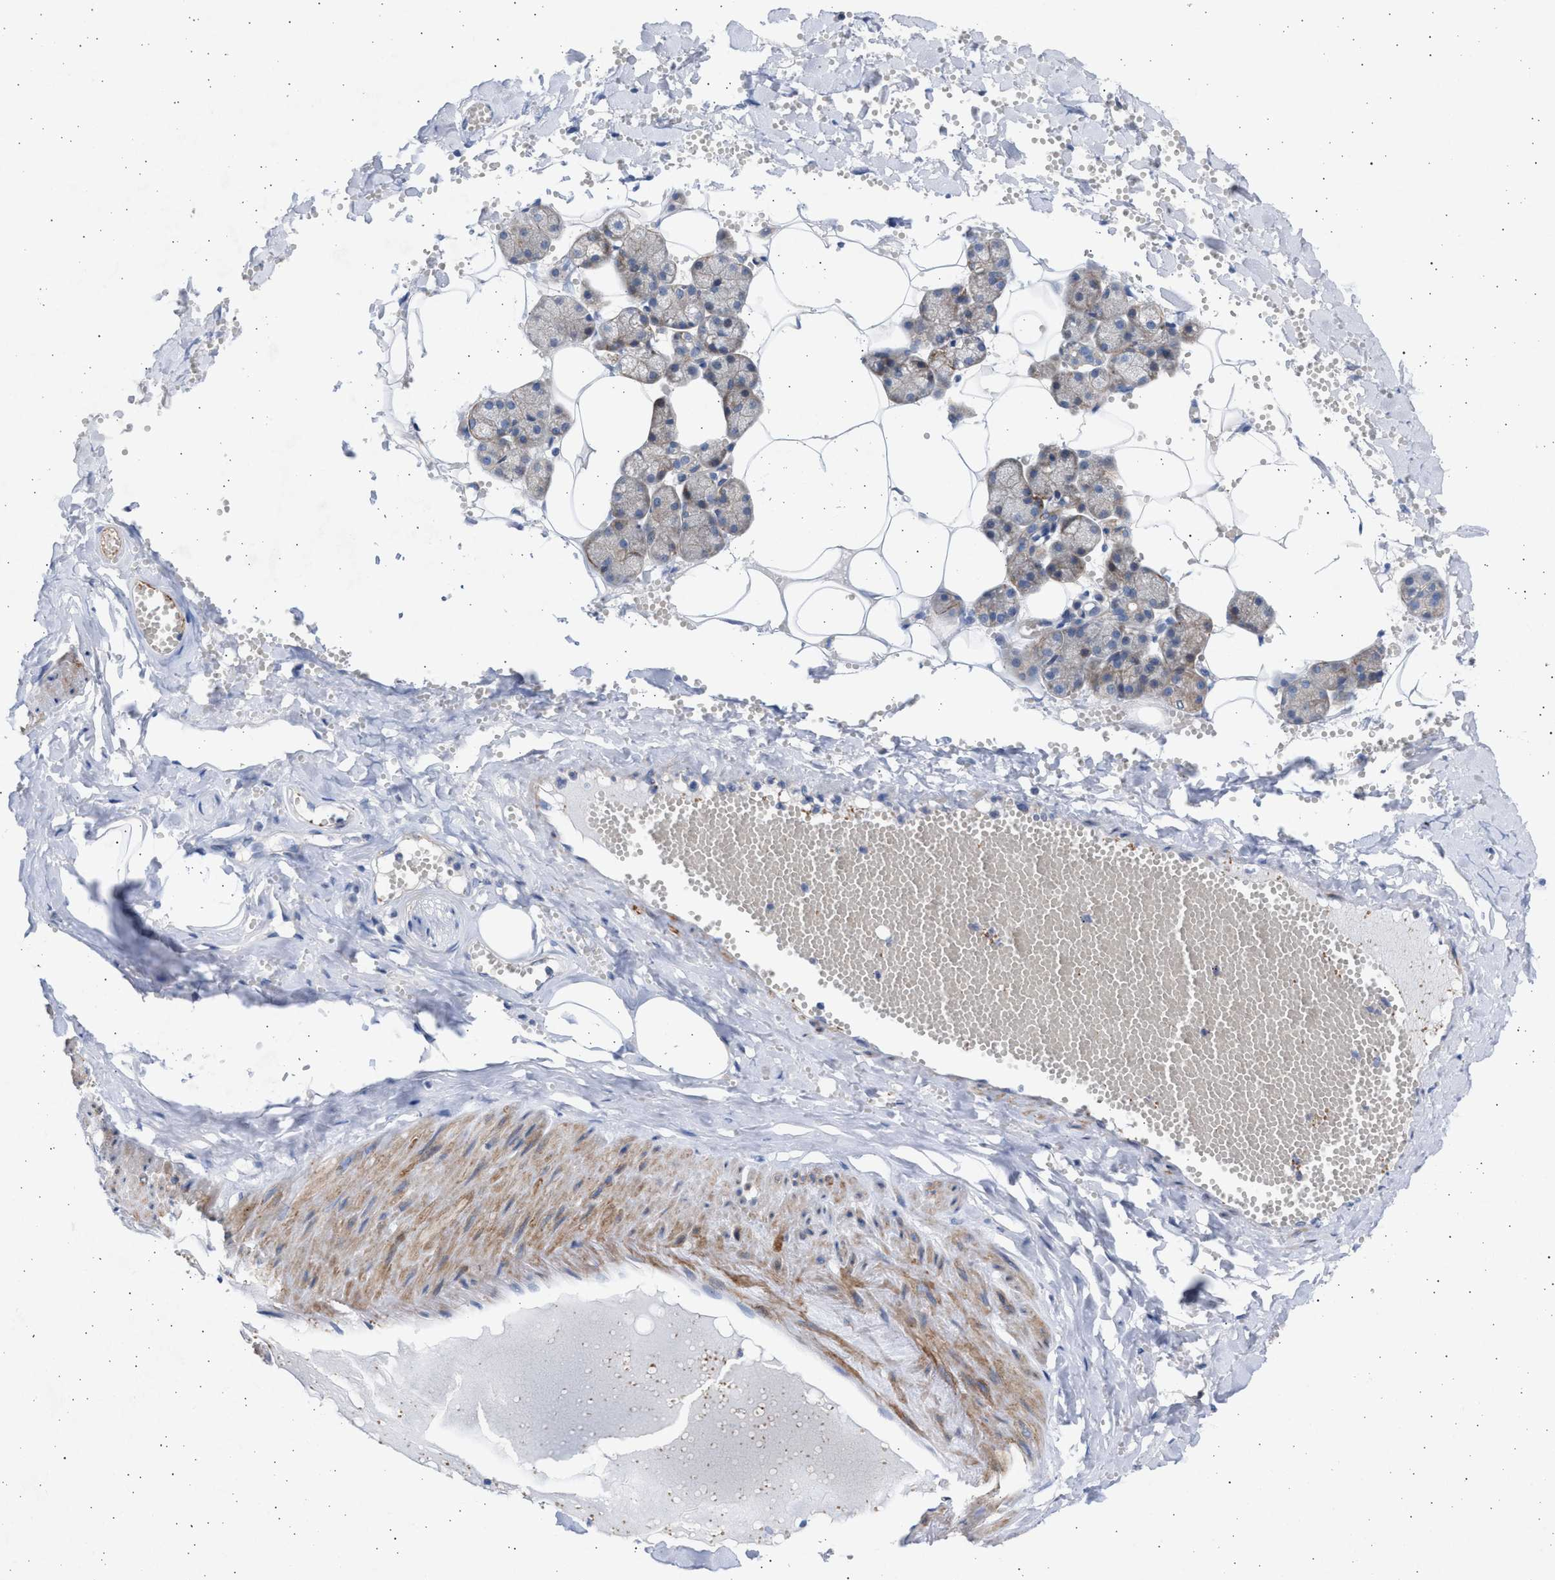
{"staining": {"intensity": "weak", "quantity": "<25%", "location": "cytoplasmic/membranous"}, "tissue": "salivary gland", "cell_type": "Glandular cells", "image_type": "normal", "snomed": [{"axis": "morphology", "description": "Normal tissue, NOS"}, {"axis": "topography", "description": "Salivary gland"}], "caption": "An immunohistochemistry photomicrograph of unremarkable salivary gland is shown. There is no staining in glandular cells of salivary gland. Brightfield microscopy of immunohistochemistry (IHC) stained with DAB (3,3'-diaminobenzidine) (brown) and hematoxylin (blue), captured at high magnification.", "gene": "NBR1", "patient": {"sex": "male", "age": 62}}